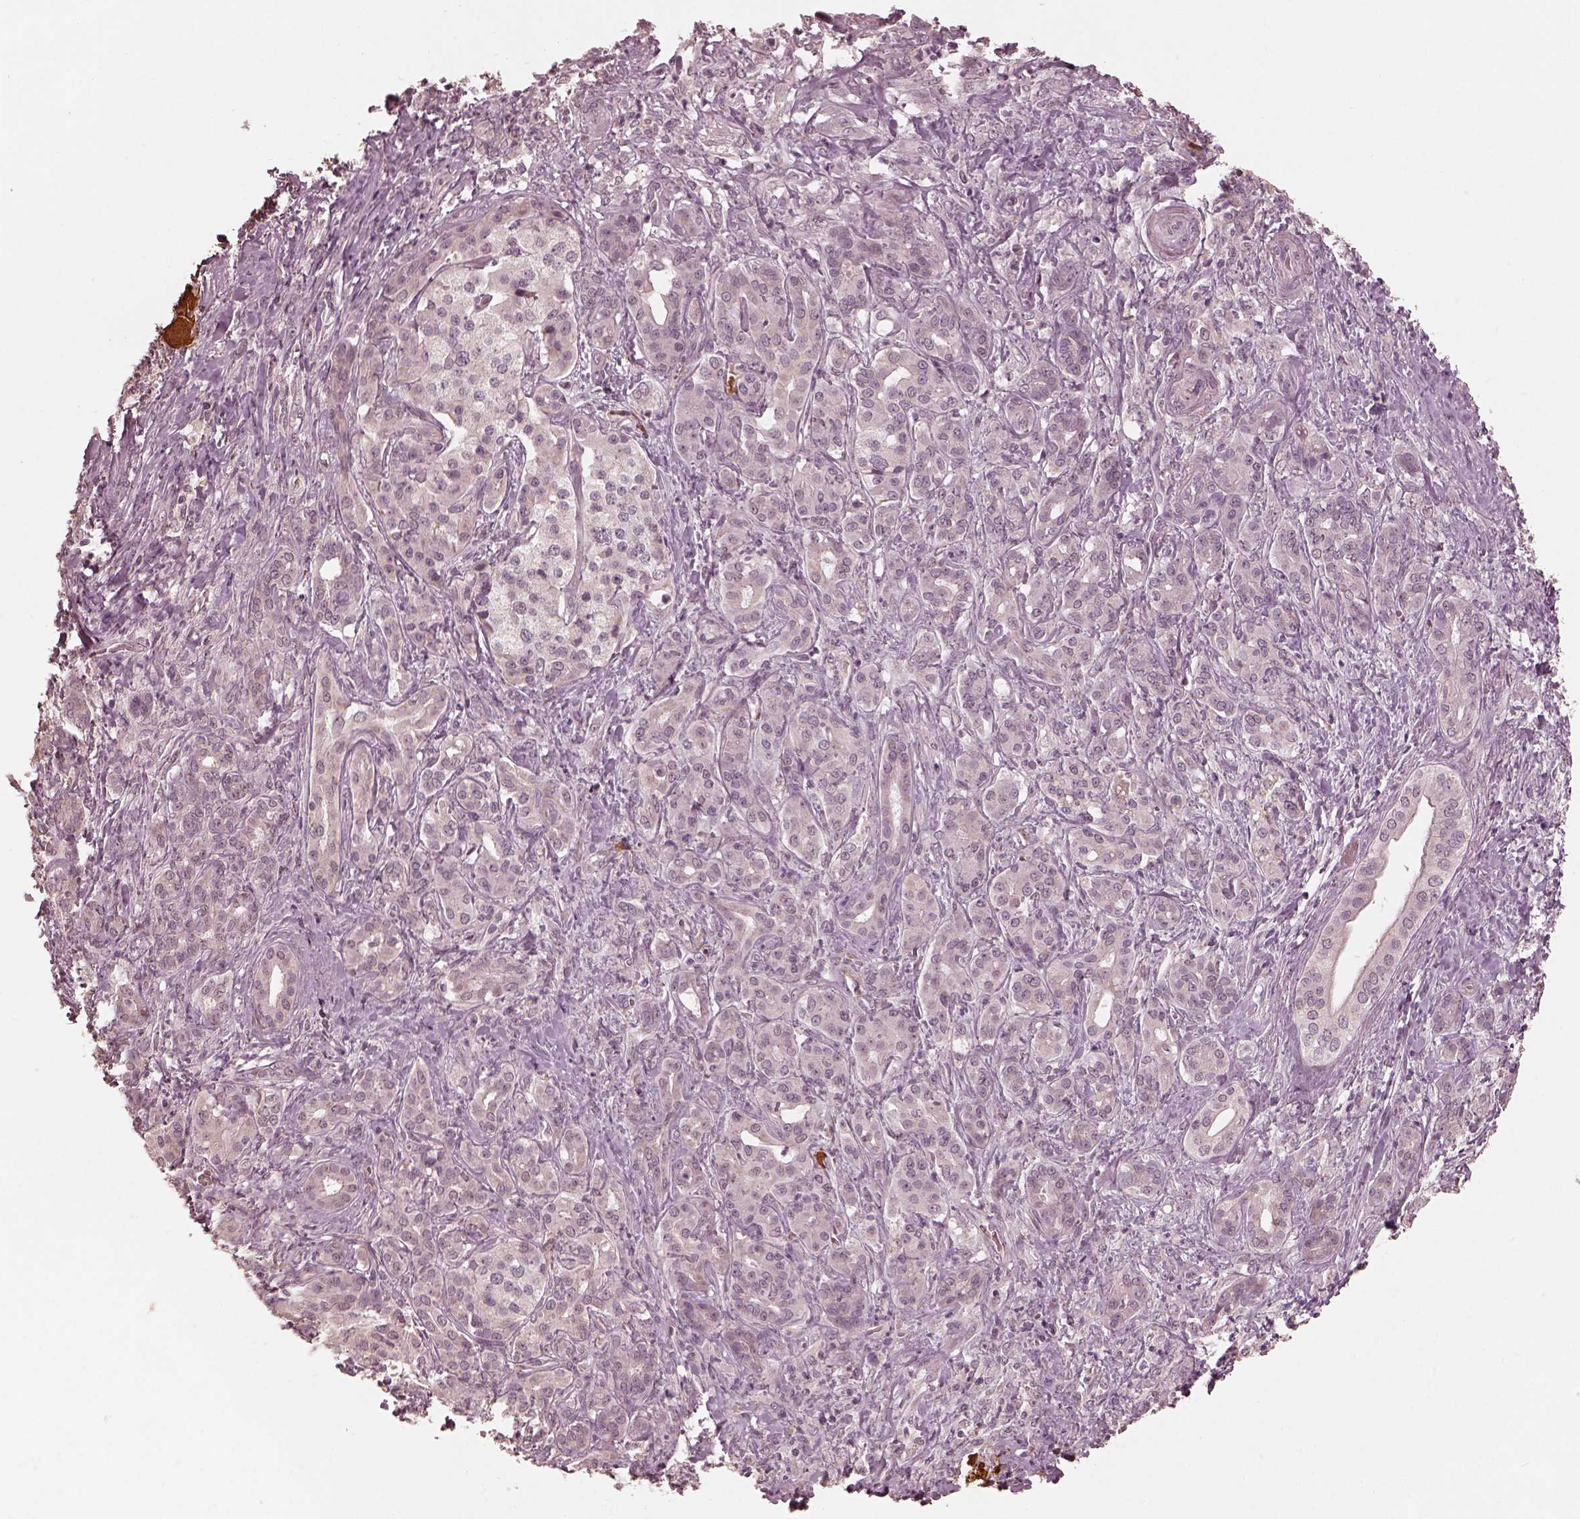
{"staining": {"intensity": "negative", "quantity": "none", "location": "none"}, "tissue": "pancreatic cancer", "cell_type": "Tumor cells", "image_type": "cancer", "snomed": [{"axis": "morphology", "description": "Normal tissue, NOS"}, {"axis": "morphology", "description": "Inflammation, NOS"}, {"axis": "morphology", "description": "Adenocarcinoma, NOS"}, {"axis": "topography", "description": "Pancreas"}], "caption": "A high-resolution image shows IHC staining of pancreatic cancer (adenocarcinoma), which displays no significant staining in tumor cells.", "gene": "CALR3", "patient": {"sex": "male", "age": 57}}